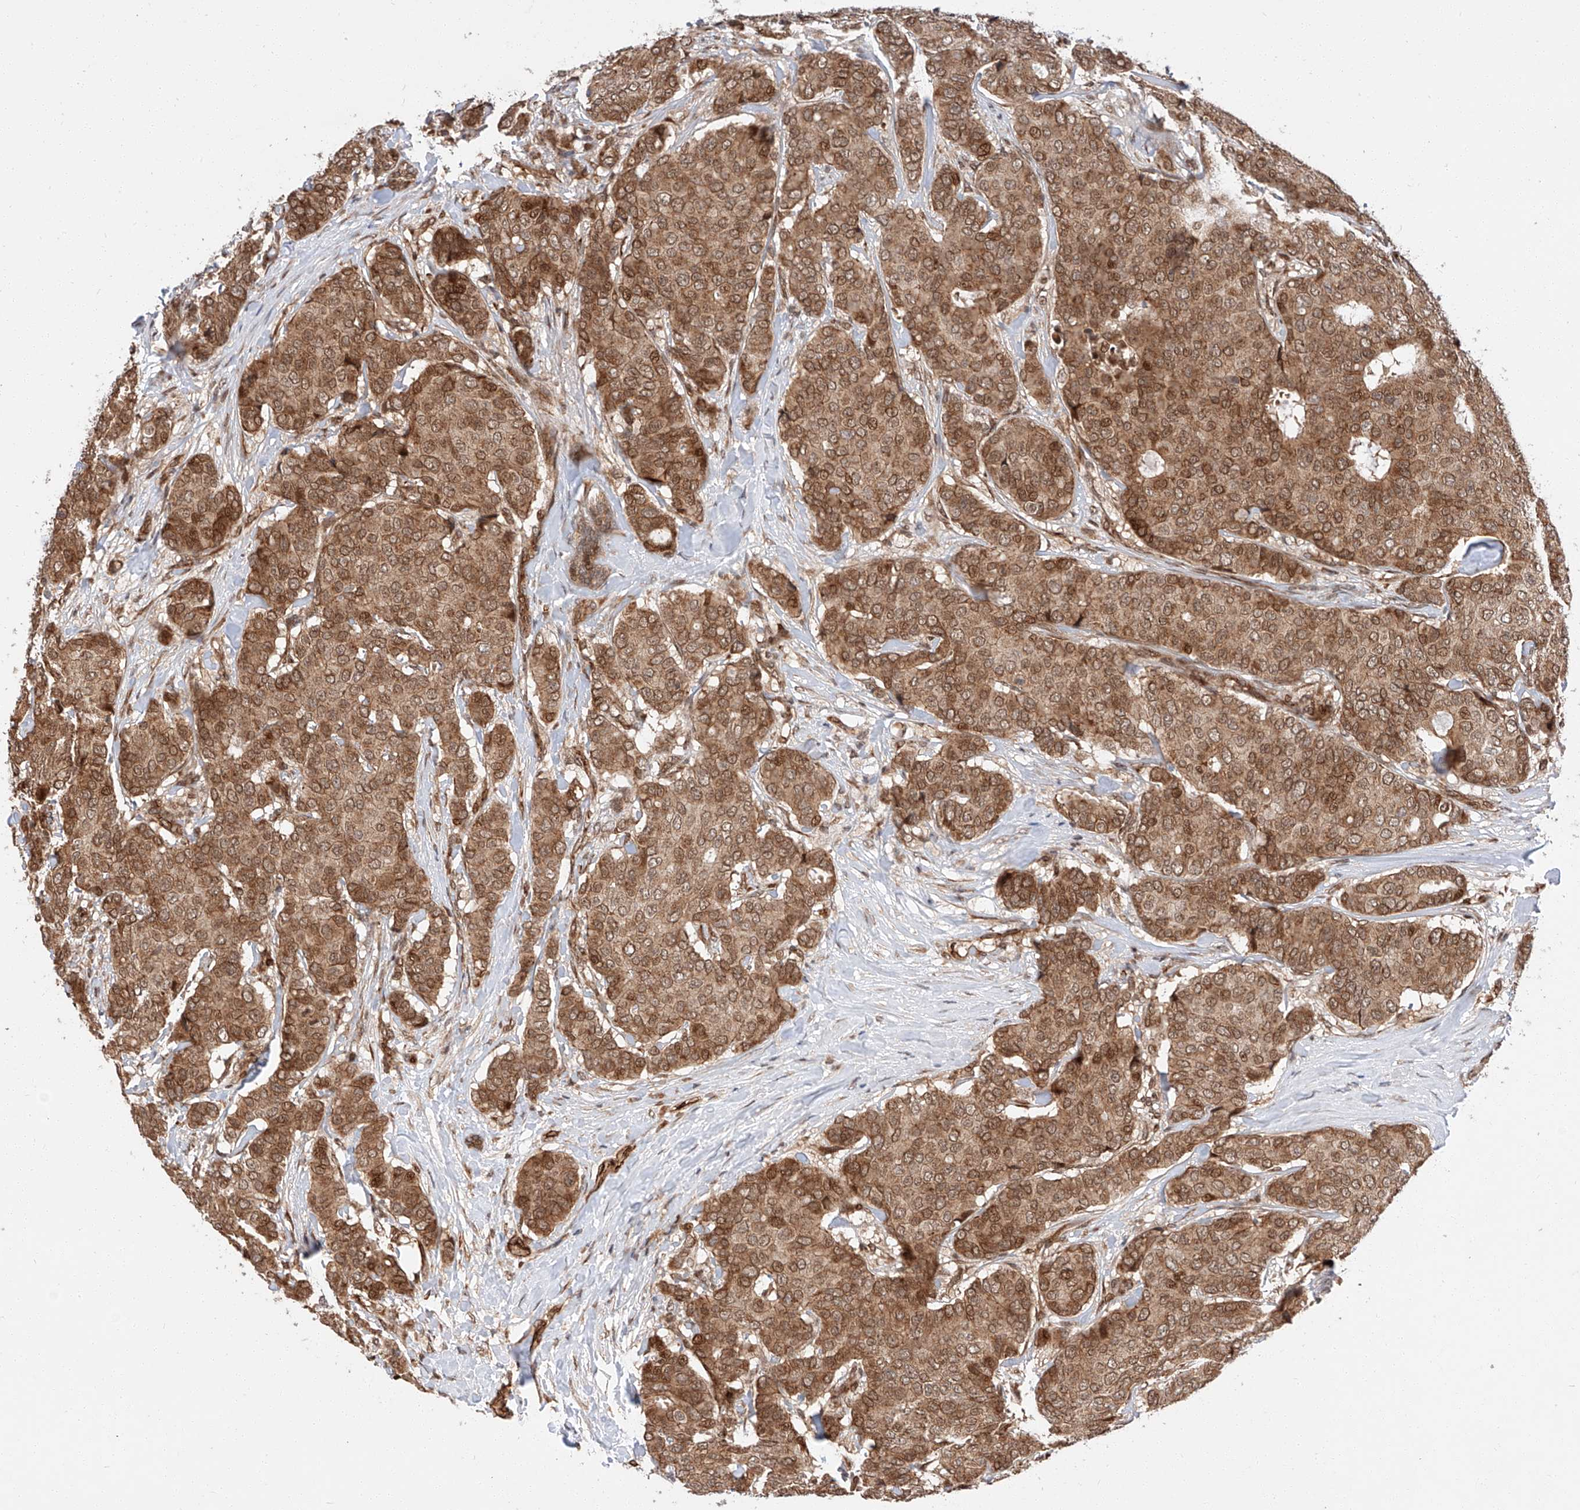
{"staining": {"intensity": "moderate", "quantity": ">75%", "location": "cytoplasmic/membranous,nuclear"}, "tissue": "breast cancer", "cell_type": "Tumor cells", "image_type": "cancer", "snomed": [{"axis": "morphology", "description": "Duct carcinoma"}, {"axis": "topography", "description": "Breast"}], "caption": "High-magnification brightfield microscopy of invasive ductal carcinoma (breast) stained with DAB (3,3'-diaminobenzidine) (brown) and counterstained with hematoxylin (blue). tumor cells exhibit moderate cytoplasmic/membranous and nuclear expression is identified in about>75% of cells. Nuclei are stained in blue.", "gene": "THTPA", "patient": {"sex": "female", "age": 75}}